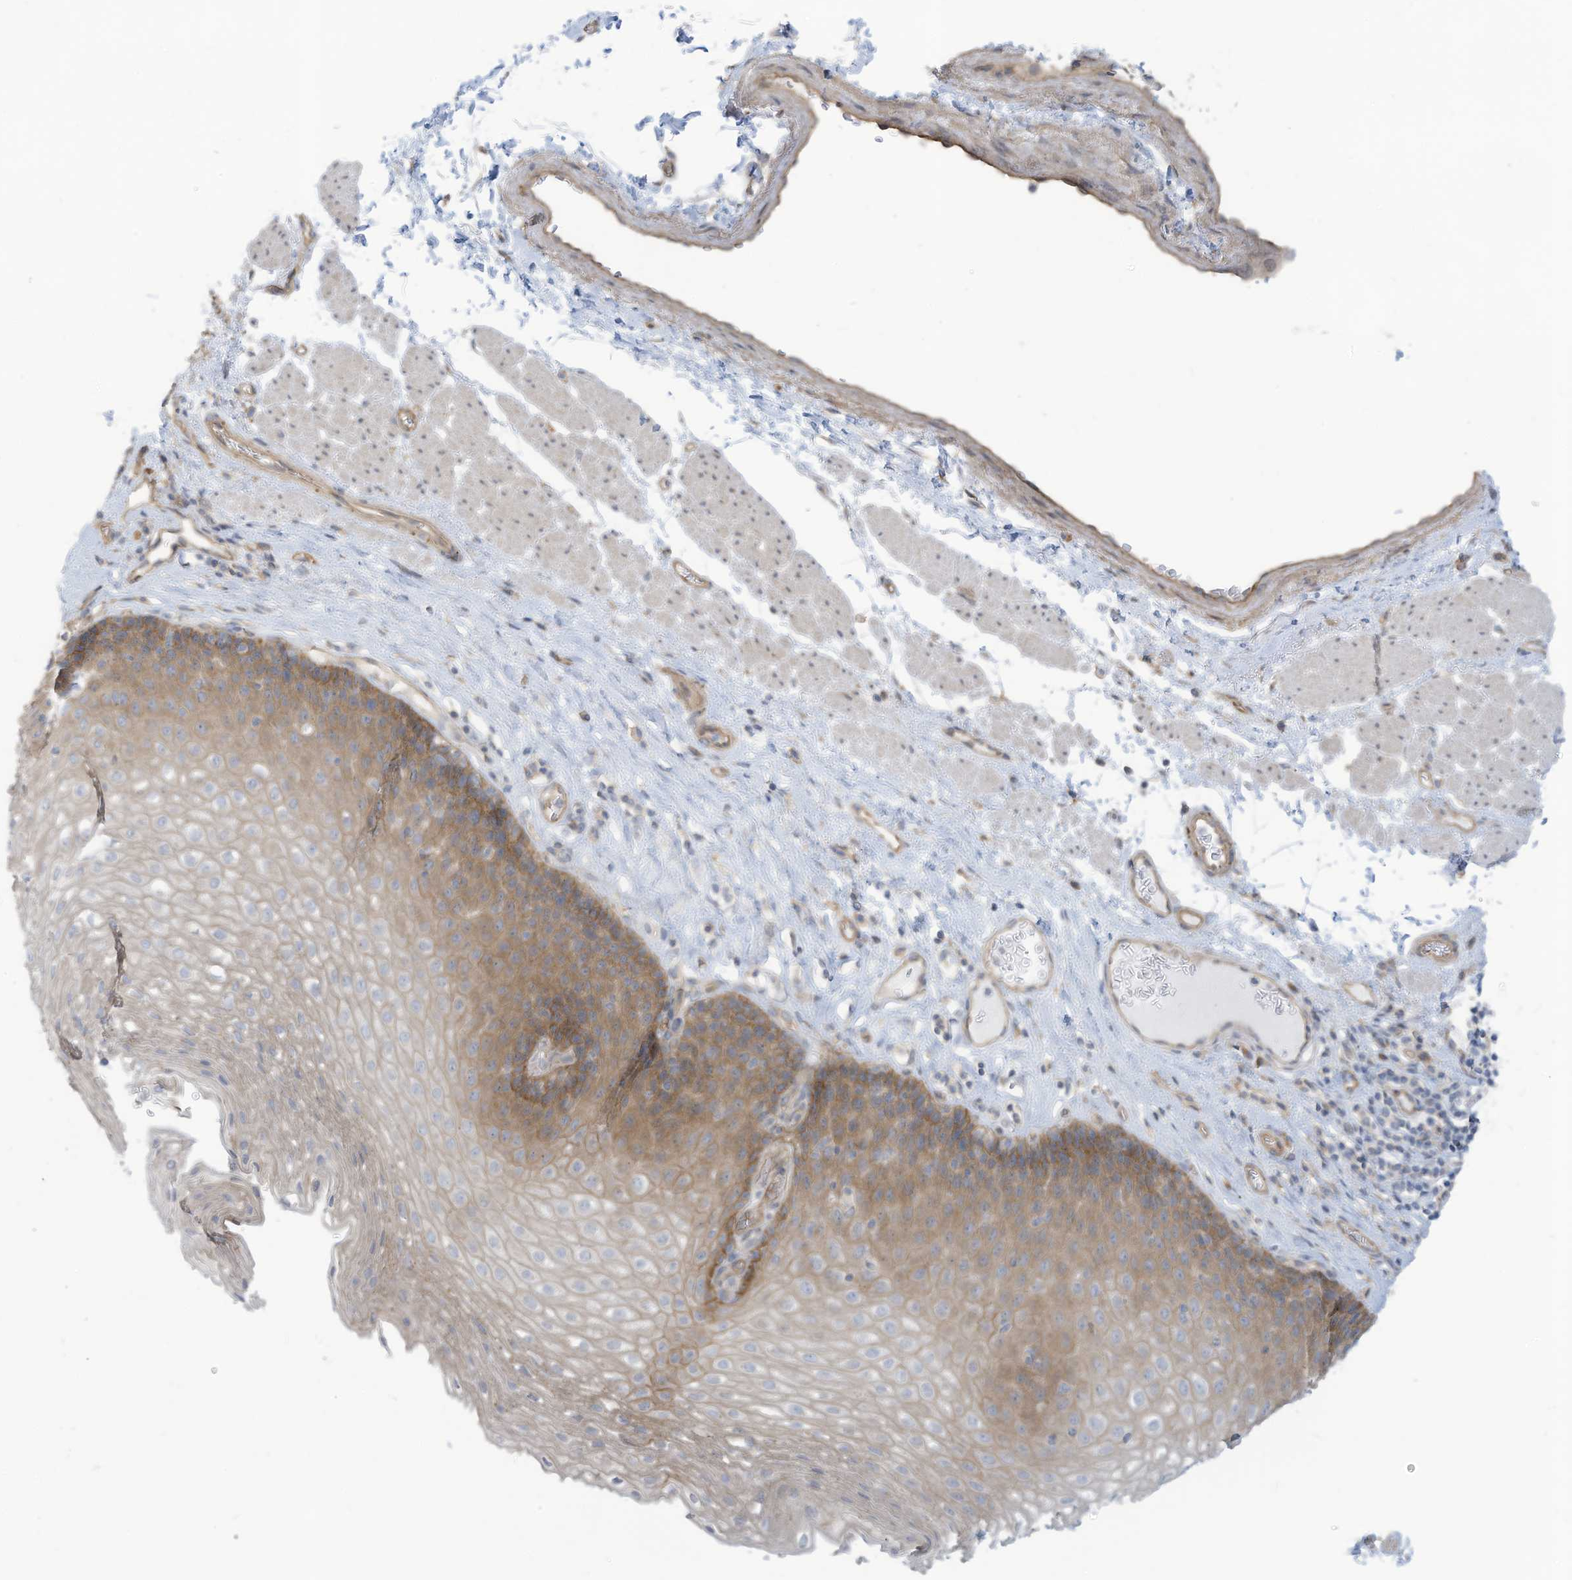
{"staining": {"intensity": "moderate", "quantity": "<25%", "location": "cytoplasmic/membranous"}, "tissue": "esophagus", "cell_type": "Squamous epithelial cells", "image_type": "normal", "snomed": [{"axis": "morphology", "description": "Normal tissue, NOS"}, {"axis": "topography", "description": "Esophagus"}], "caption": "Protein expression by immunohistochemistry (IHC) shows moderate cytoplasmic/membranous positivity in about <25% of squamous epithelial cells in normal esophagus.", "gene": "ADAT2", "patient": {"sex": "female", "age": 66}}